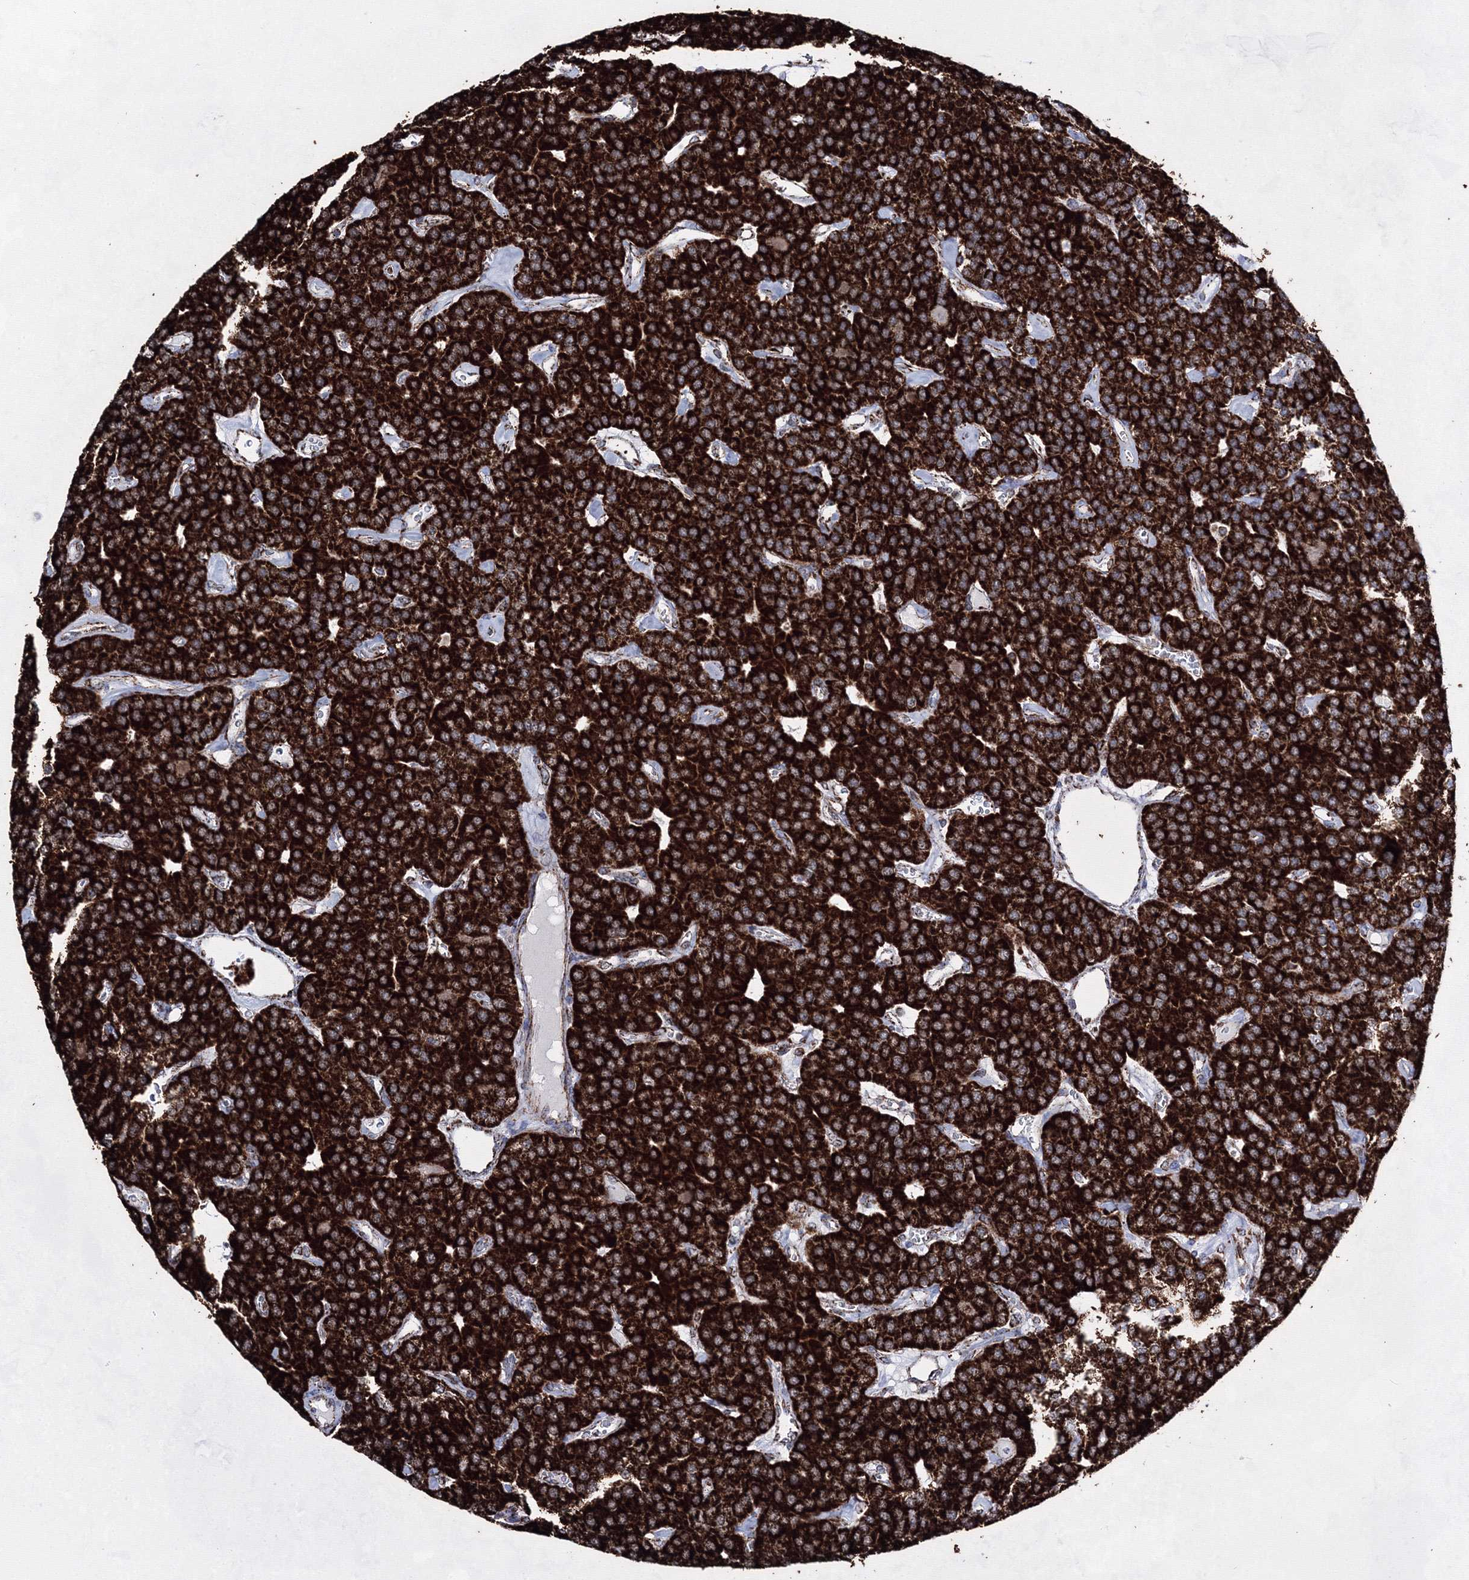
{"staining": {"intensity": "strong", "quantity": ">75%", "location": "cytoplasmic/membranous"}, "tissue": "parathyroid gland", "cell_type": "Glandular cells", "image_type": "normal", "snomed": [{"axis": "morphology", "description": "Normal tissue, NOS"}, {"axis": "morphology", "description": "Adenoma, NOS"}, {"axis": "topography", "description": "Parathyroid gland"}], "caption": "A brown stain labels strong cytoplasmic/membranous positivity of a protein in glandular cells of normal human parathyroid gland. (DAB = brown stain, brightfield microscopy at high magnification).", "gene": "HADHB", "patient": {"sex": "female", "age": 86}}